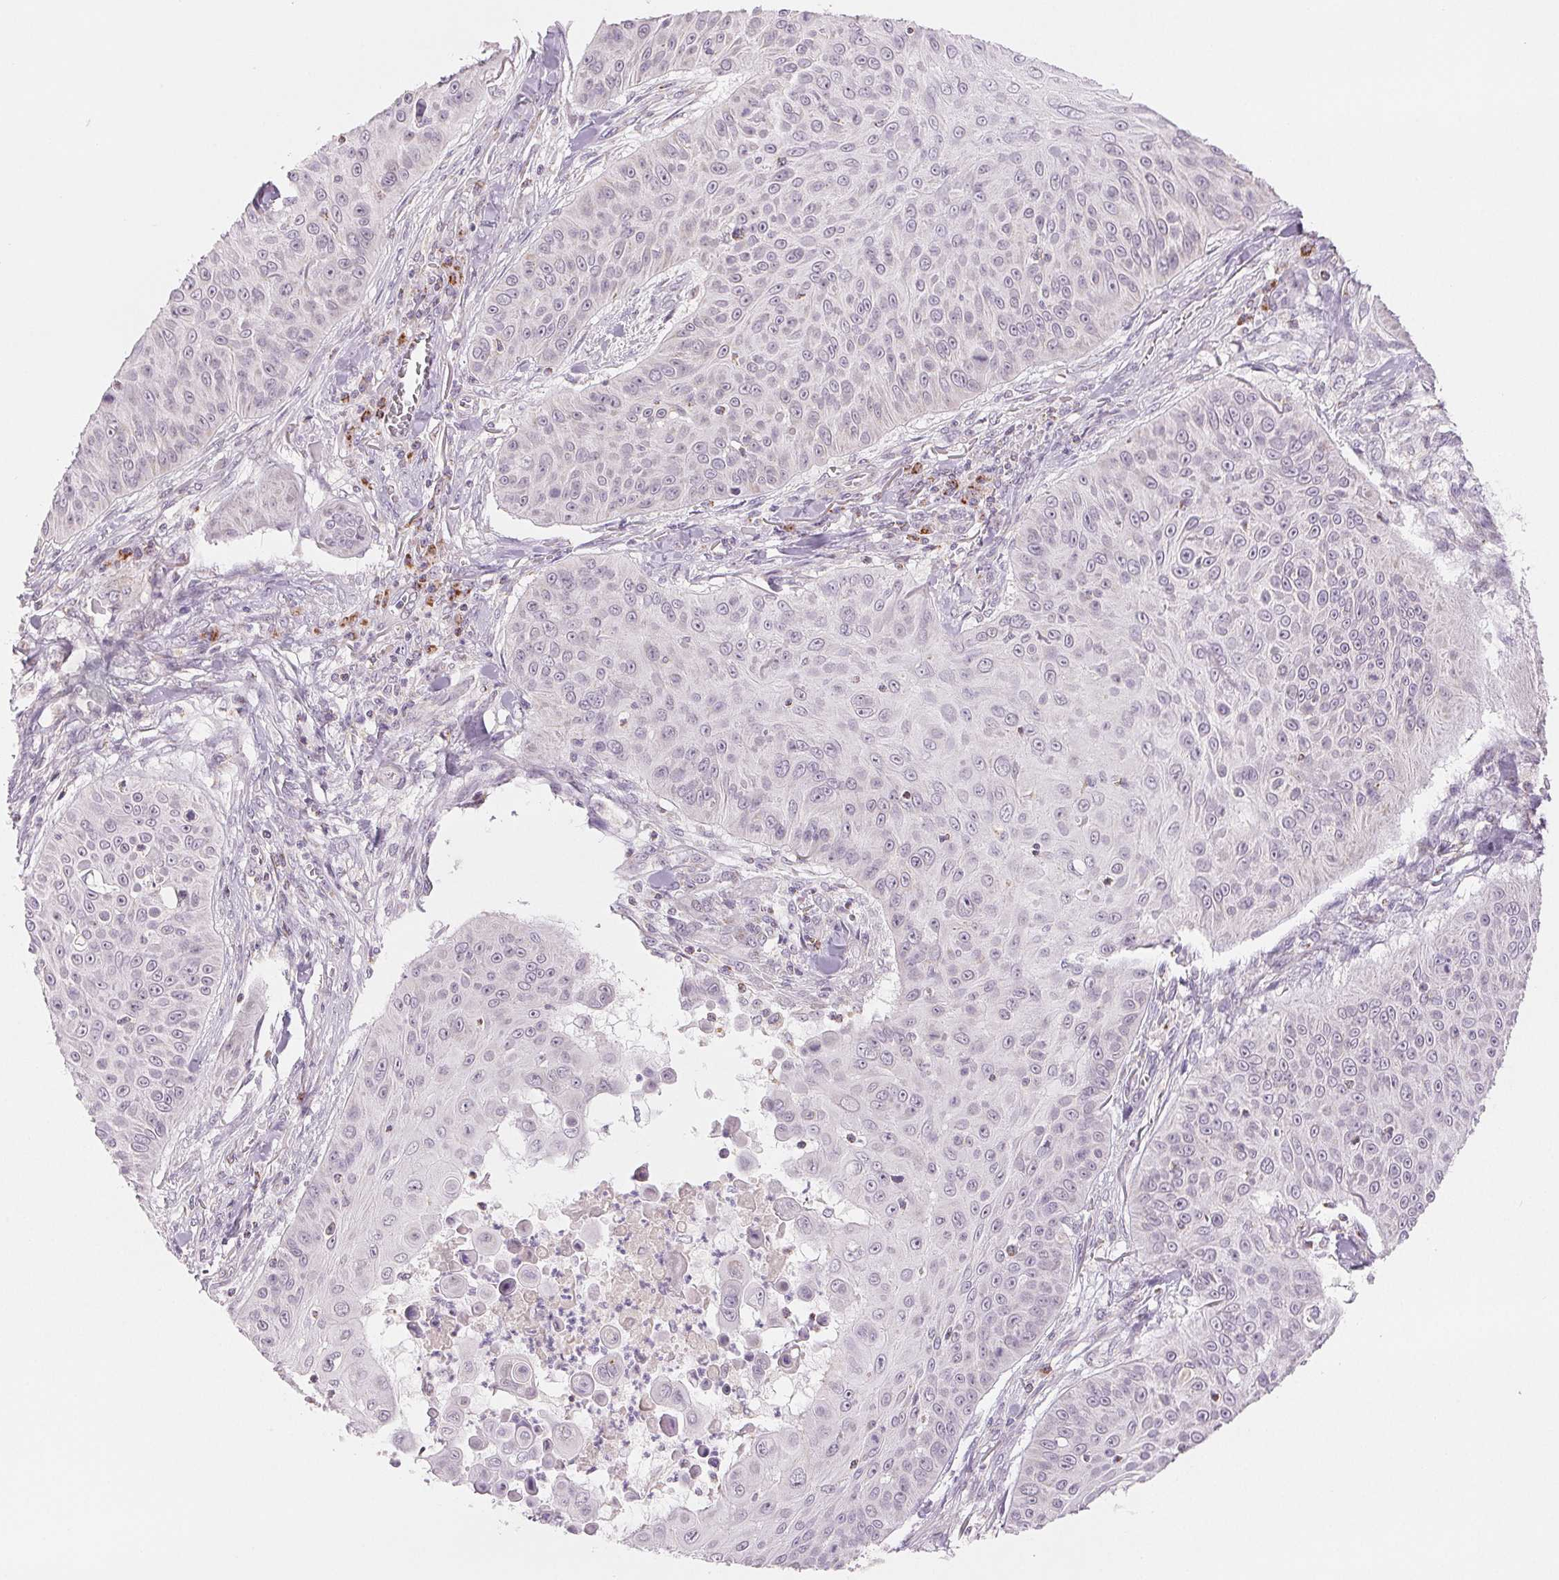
{"staining": {"intensity": "negative", "quantity": "none", "location": "none"}, "tissue": "skin cancer", "cell_type": "Tumor cells", "image_type": "cancer", "snomed": [{"axis": "morphology", "description": "Squamous cell carcinoma, NOS"}, {"axis": "topography", "description": "Skin"}], "caption": "The photomicrograph reveals no staining of tumor cells in skin cancer.", "gene": "HINT2", "patient": {"sex": "male", "age": 82}}